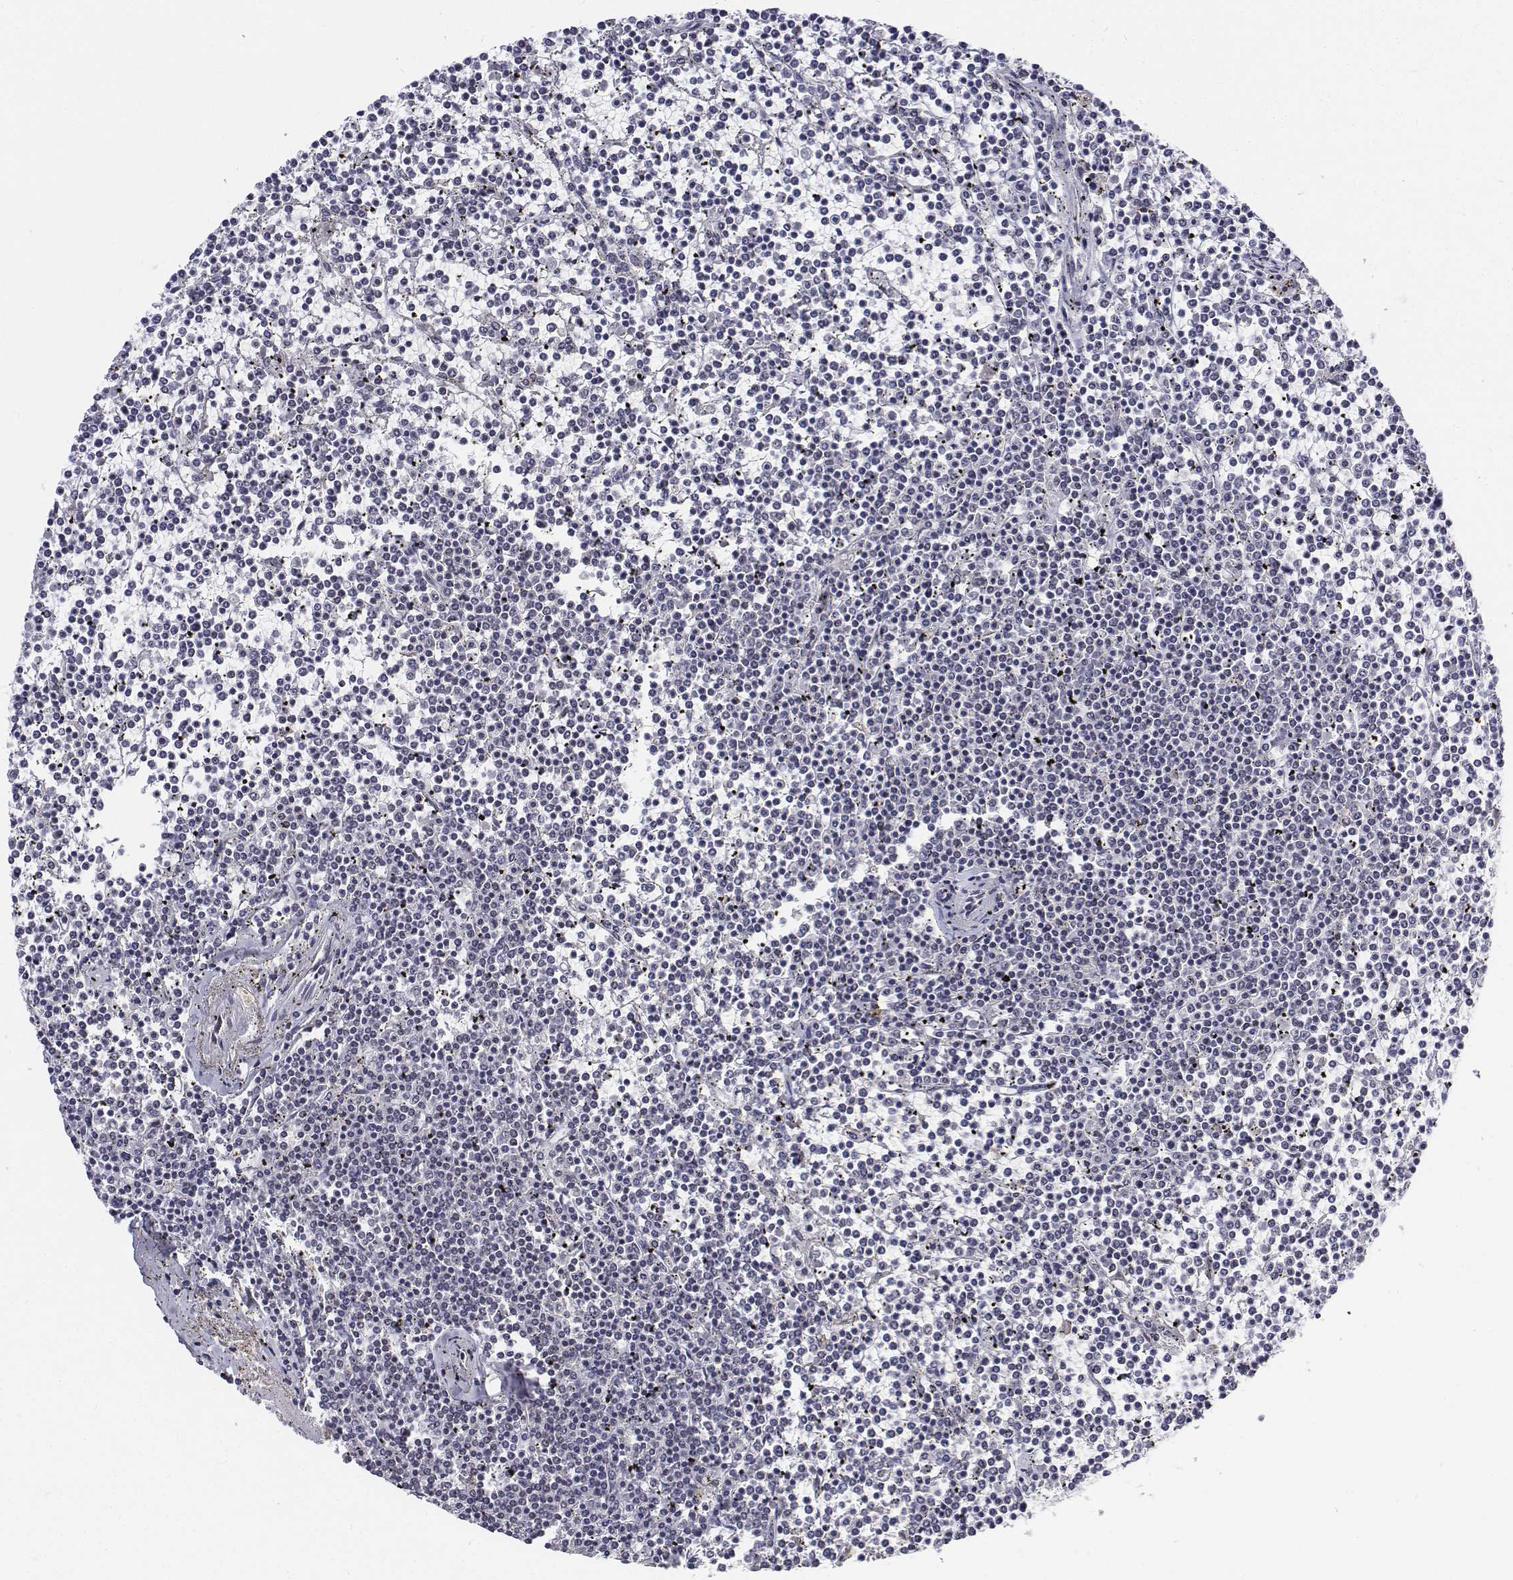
{"staining": {"intensity": "negative", "quantity": "none", "location": "none"}, "tissue": "lymphoma", "cell_type": "Tumor cells", "image_type": "cancer", "snomed": [{"axis": "morphology", "description": "Malignant lymphoma, non-Hodgkin's type, Low grade"}, {"axis": "topography", "description": "Spleen"}], "caption": "Immunohistochemical staining of human lymphoma shows no significant positivity in tumor cells.", "gene": "ATRX", "patient": {"sex": "female", "age": 19}}